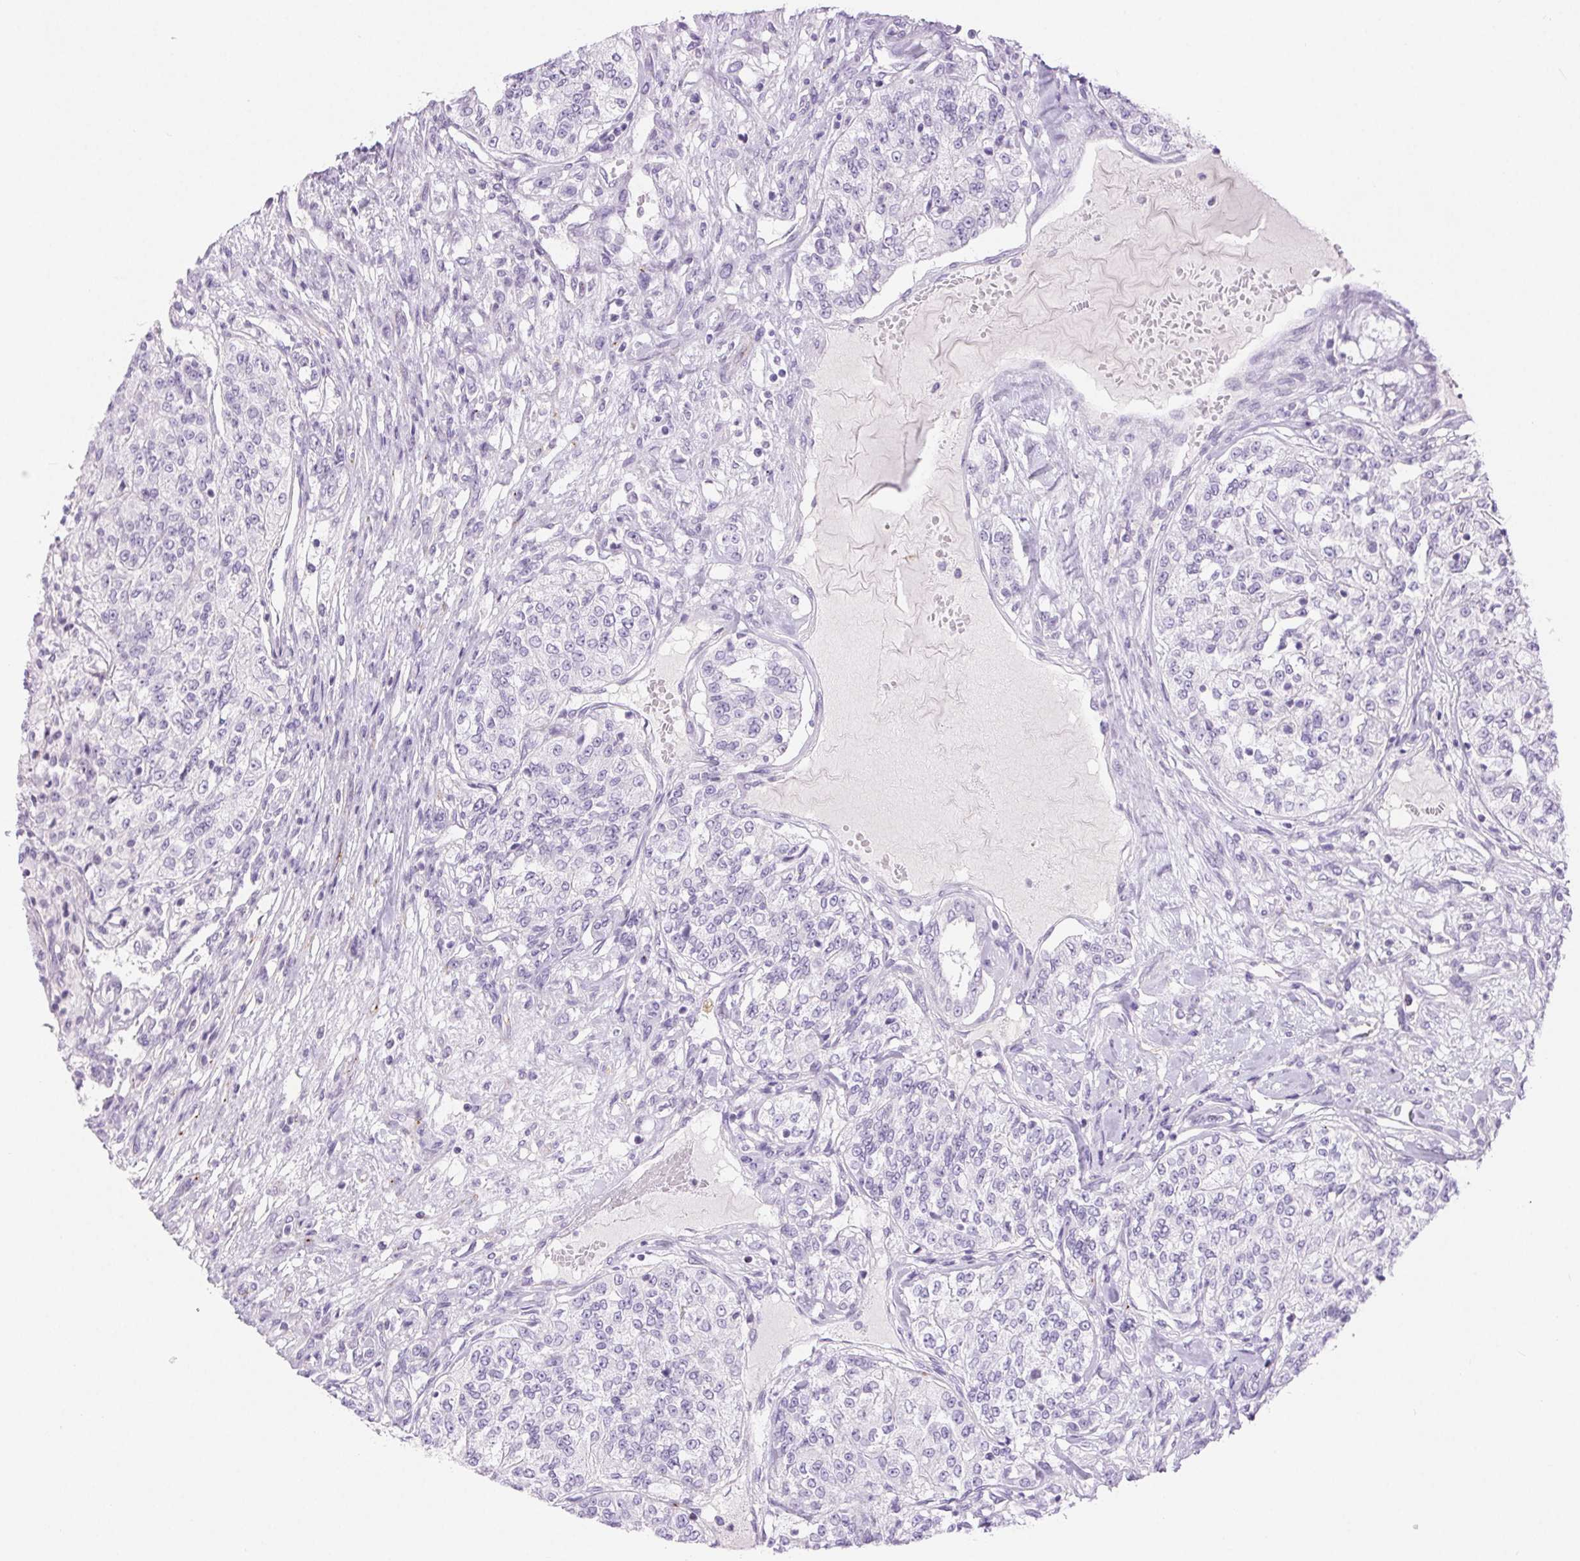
{"staining": {"intensity": "negative", "quantity": "none", "location": "none"}, "tissue": "renal cancer", "cell_type": "Tumor cells", "image_type": "cancer", "snomed": [{"axis": "morphology", "description": "Adenocarcinoma, NOS"}, {"axis": "topography", "description": "Kidney"}], "caption": "This is a micrograph of immunohistochemistry (IHC) staining of renal cancer, which shows no positivity in tumor cells.", "gene": "CLDN16", "patient": {"sex": "female", "age": 63}}